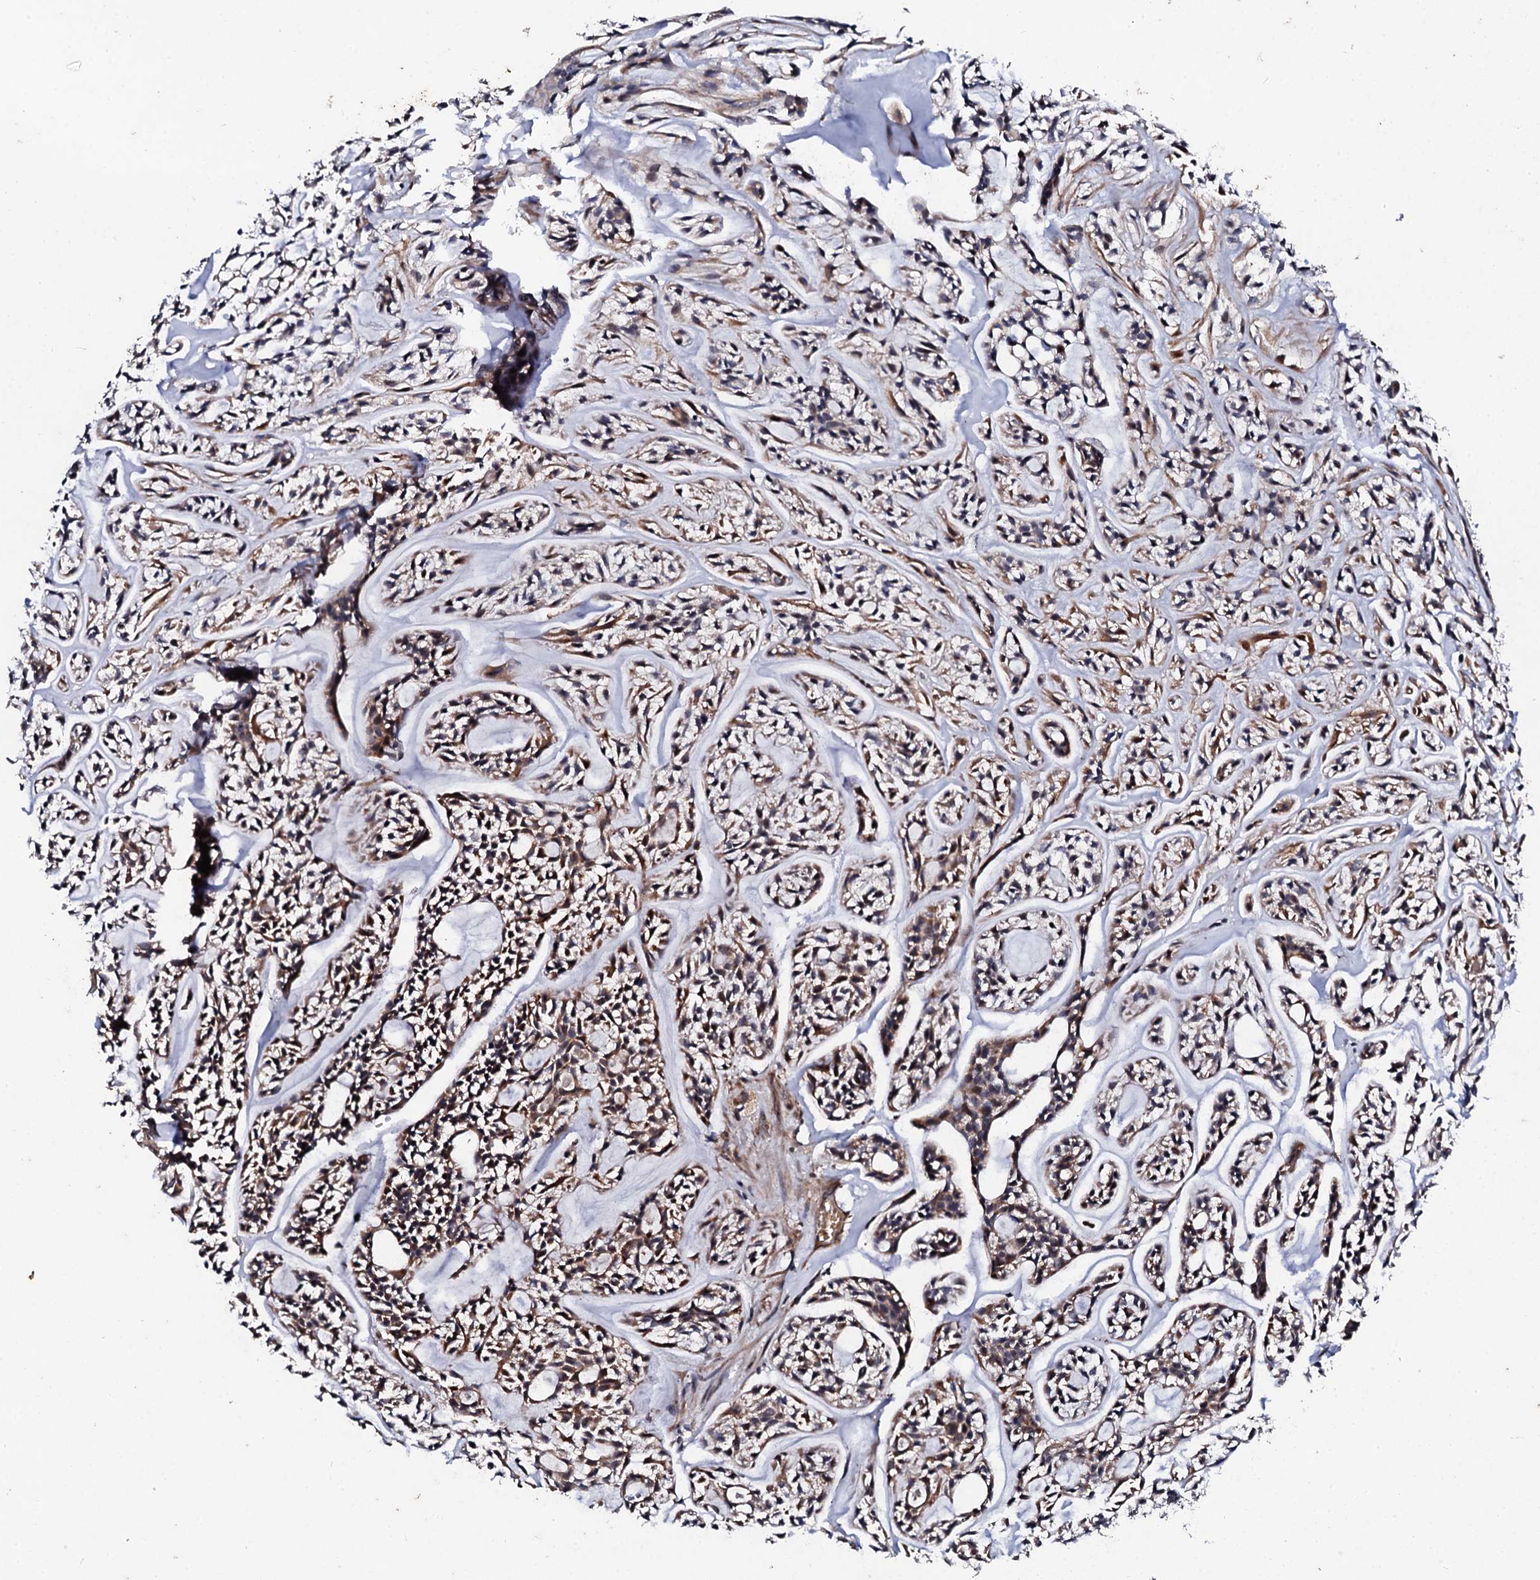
{"staining": {"intensity": "weak", "quantity": ">75%", "location": "cytoplasmic/membranous,nuclear"}, "tissue": "head and neck cancer", "cell_type": "Tumor cells", "image_type": "cancer", "snomed": [{"axis": "morphology", "description": "Adenocarcinoma, NOS"}, {"axis": "topography", "description": "Salivary gland"}, {"axis": "topography", "description": "Head-Neck"}], "caption": "Weak cytoplasmic/membranous and nuclear positivity is present in approximately >75% of tumor cells in head and neck cancer (adenocarcinoma).", "gene": "GTPBP4", "patient": {"sex": "male", "age": 55}}